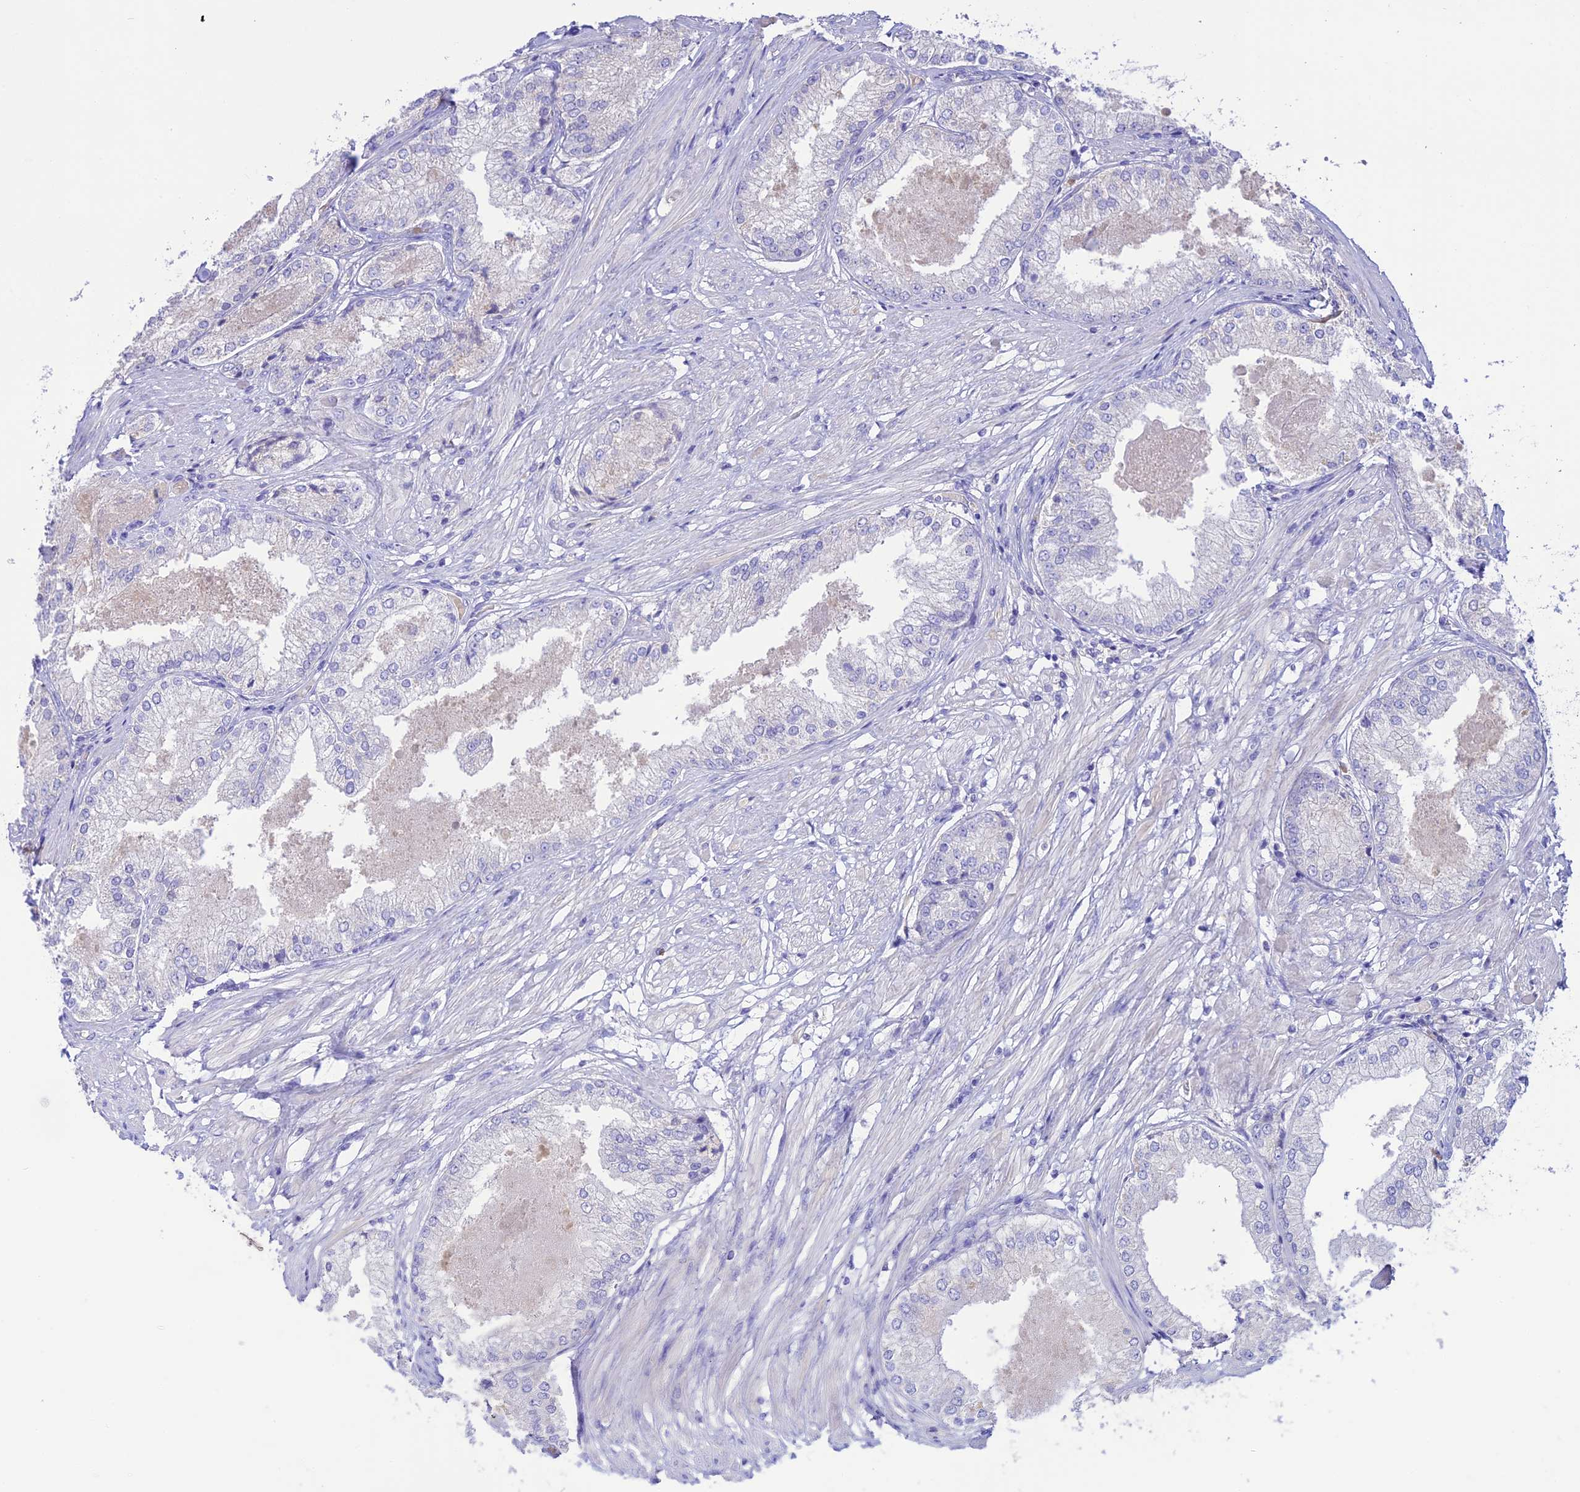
{"staining": {"intensity": "negative", "quantity": "none", "location": "none"}, "tissue": "prostate cancer", "cell_type": "Tumor cells", "image_type": "cancer", "snomed": [{"axis": "morphology", "description": "Adenocarcinoma, Low grade"}, {"axis": "topography", "description": "Prostate"}], "caption": "Immunohistochemistry (IHC) micrograph of neoplastic tissue: prostate adenocarcinoma (low-grade) stained with DAB displays no significant protein positivity in tumor cells.", "gene": "NLRP9", "patient": {"sex": "male", "age": 68}}